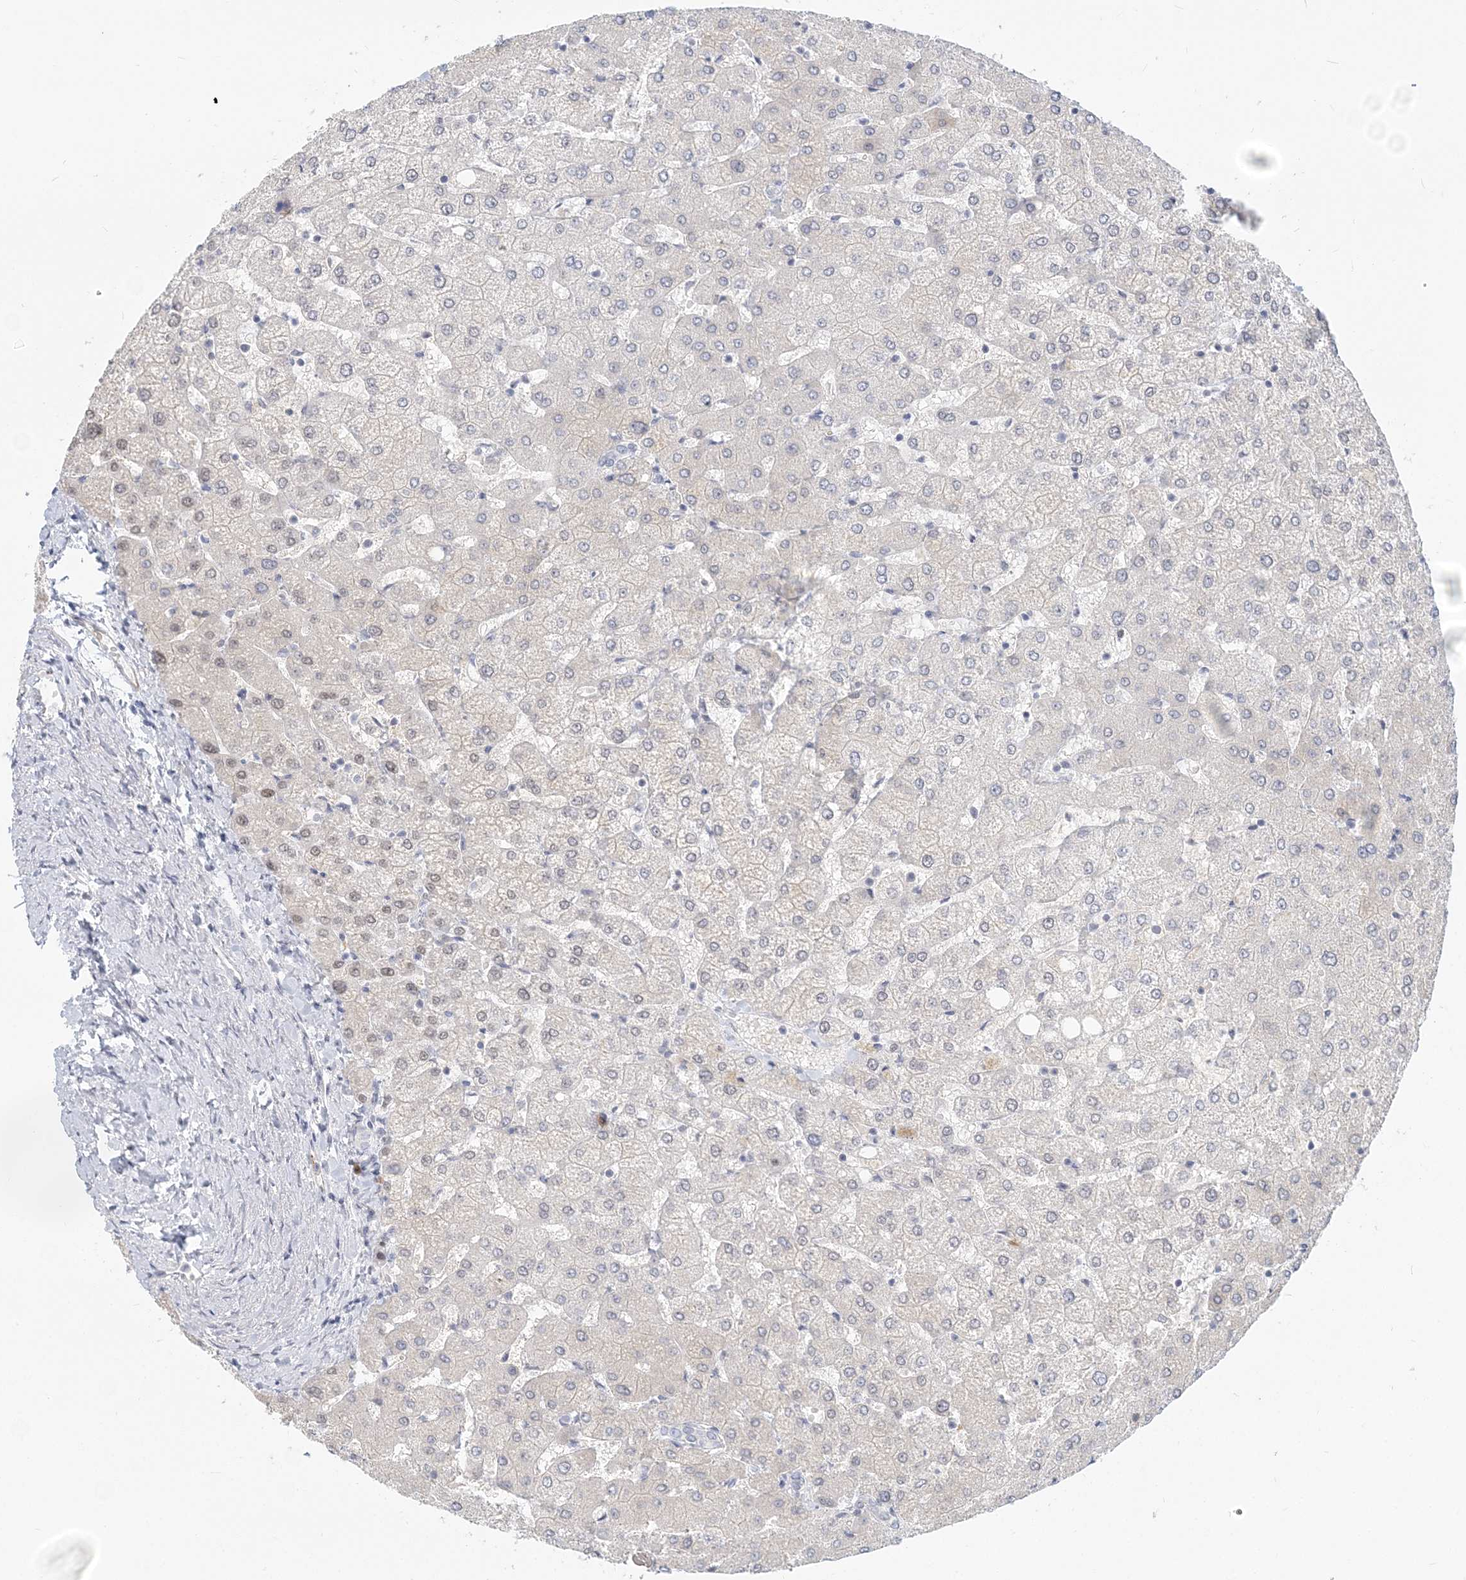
{"staining": {"intensity": "negative", "quantity": "none", "location": "none"}, "tissue": "liver", "cell_type": "Cholangiocytes", "image_type": "normal", "snomed": [{"axis": "morphology", "description": "Normal tissue, NOS"}, {"axis": "topography", "description": "Liver"}], "caption": "IHC of normal human liver demonstrates no positivity in cholangiocytes. Nuclei are stained in blue.", "gene": "GMPPA", "patient": {"sex": "female", "age": 54}}